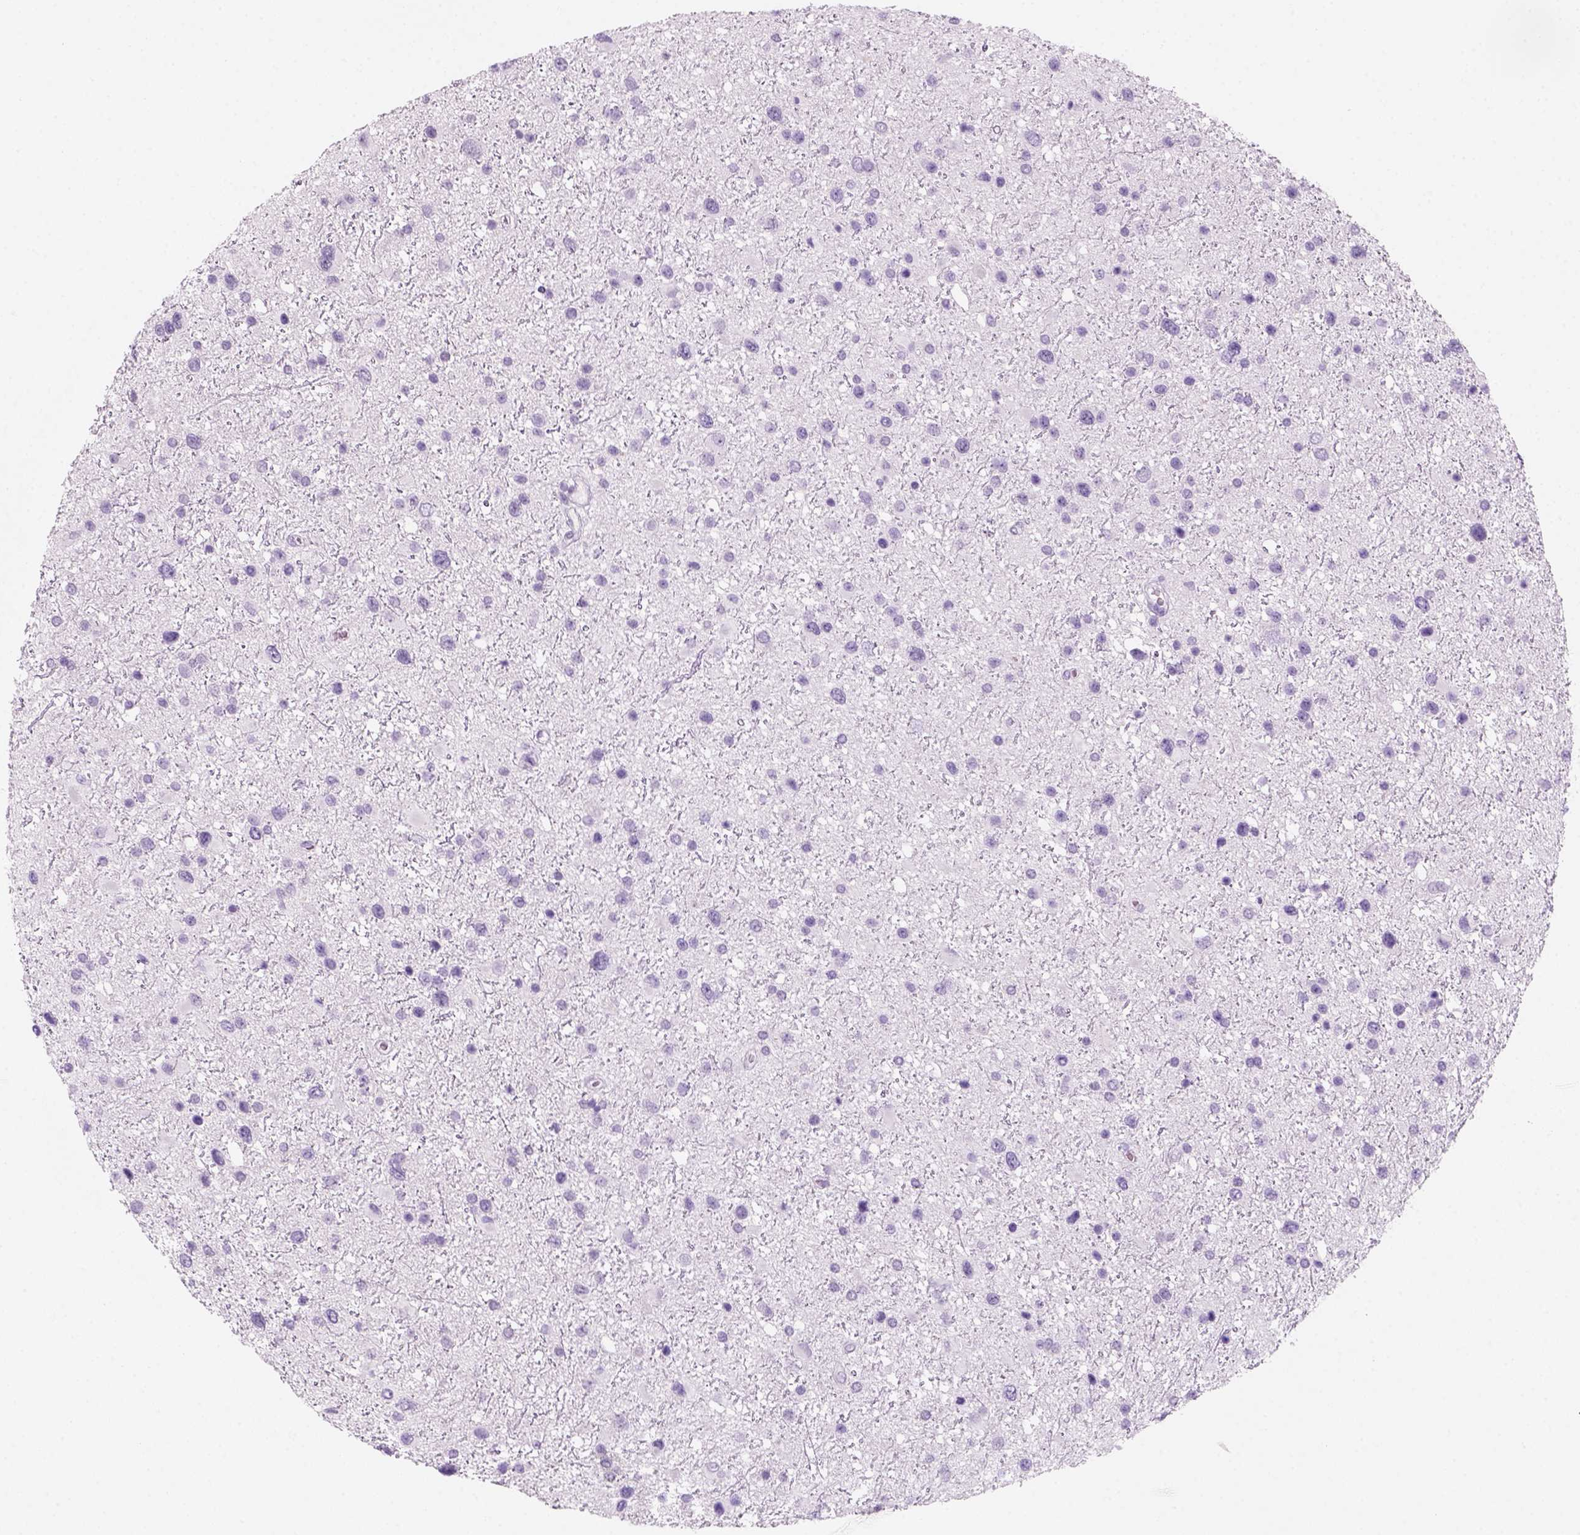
{"staining": {"intensity": "negative", "quantity": "none", "location": "none"}, "tissue": "glioma", "cell_type": "Tumor cells", "image_type": "cancer", "snomed": [{"axis": "morphology", "description": "Glioma, malignant, Low grade"}, {"axis": "topography", "description": "Brain"}], "caption": "Immunohistochemistry micrograph of neoplastic tissue: human low-grade glioma (malignant) stained with DAB (3,3'-diaminobenzidine) shows no significant protein staining in tumor cells. (Brightfield microscopy of DAB immunohistochemistry (IHC) at high magnification).", "gene": "KRTAP11-1", "patient": {"sex": "female", "age": 32}}